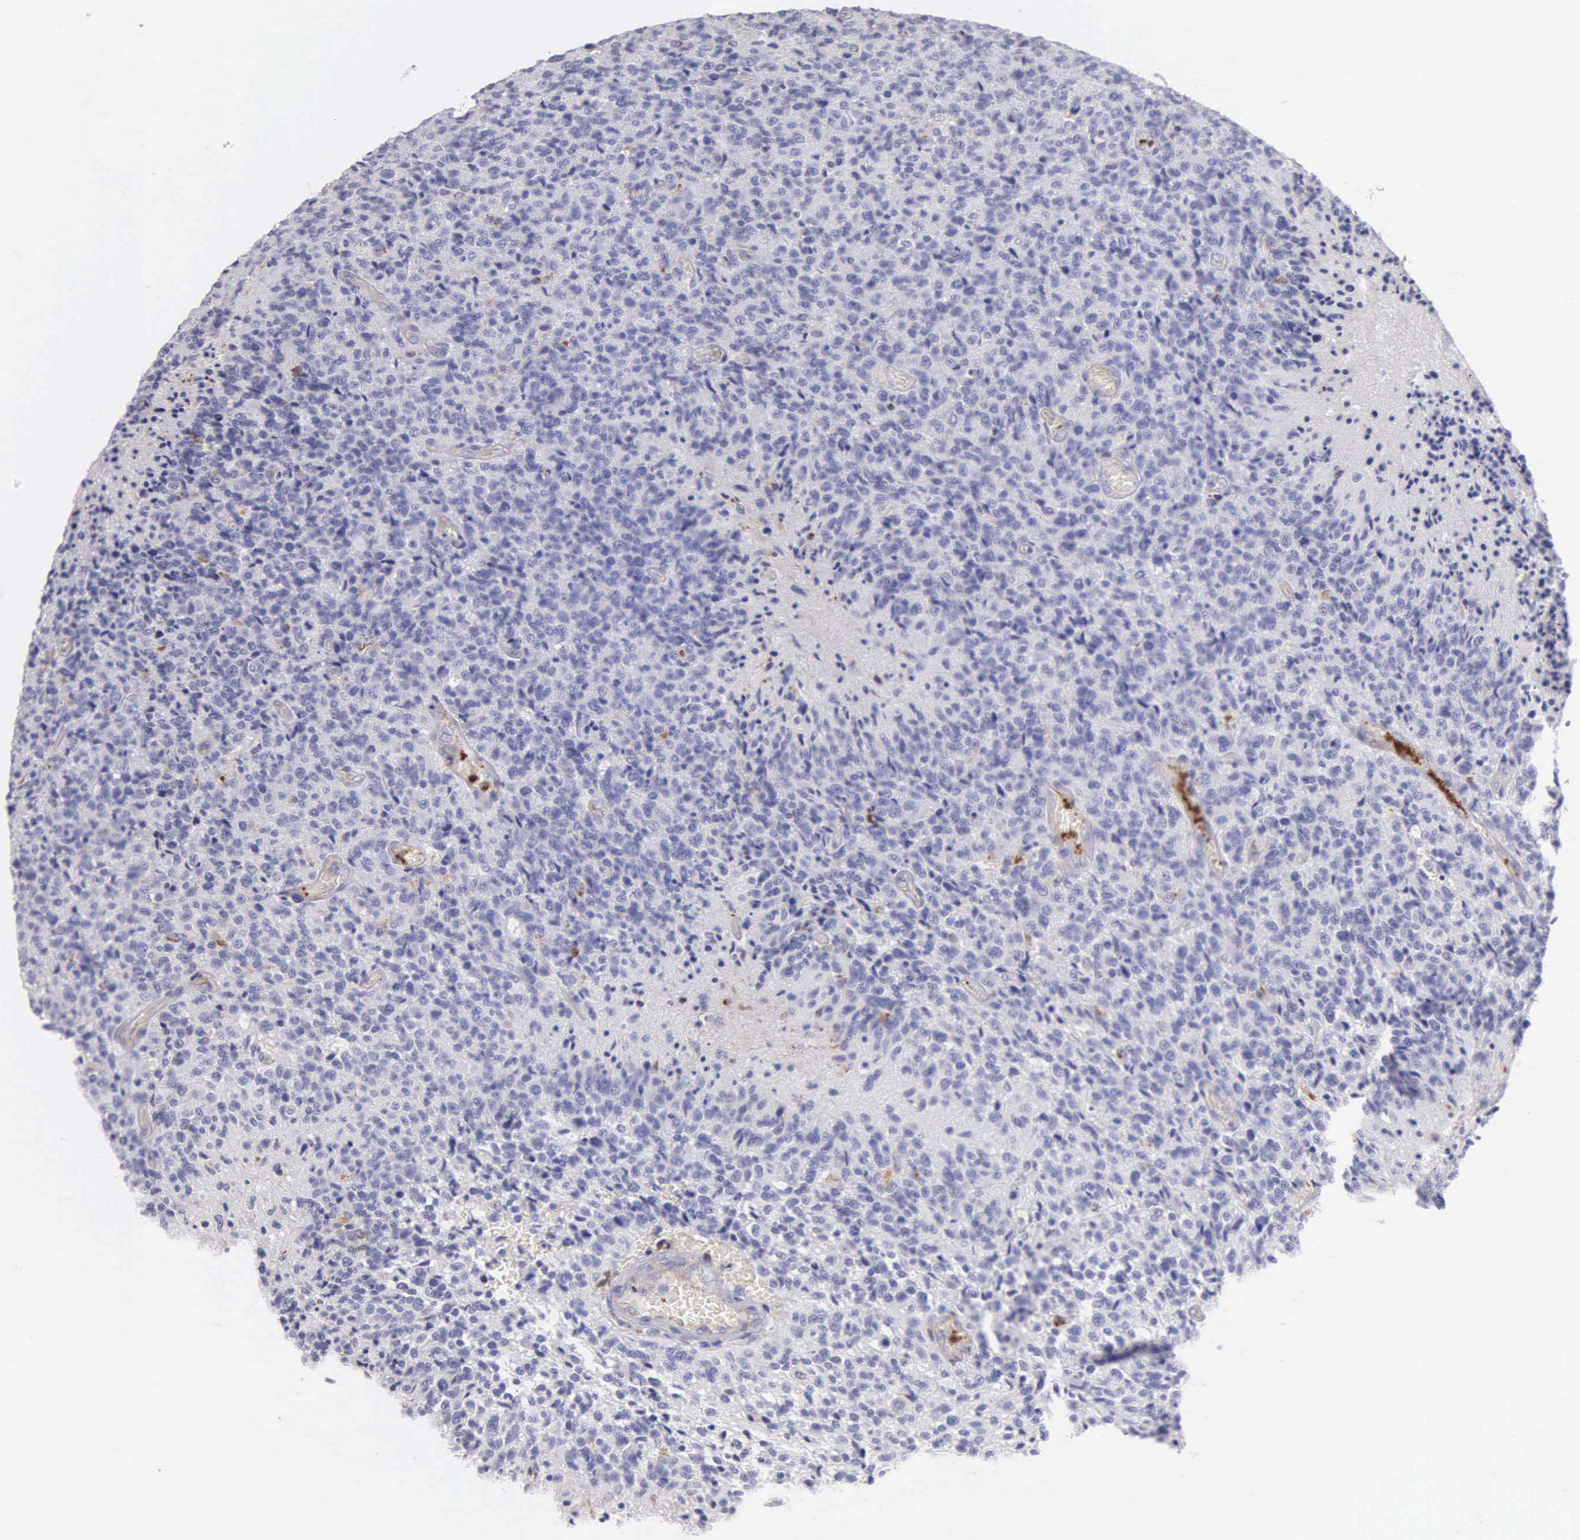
{"staining": {"intensity": "negative", "quantity": "none", "location": "none"}, "tissue": "glioma", "cell_type": "Tumor cells", "image_type": "cancer", "snomed": [{"axis": "morphology", "description": "Glioma, malignant, High grade"}, {"axis": "topography", "description": "Brain"}], "caption": "The histopathology image shows no significant staining in tumor cells of malignant glioma (high-grade). Brightfield microscopy of IHC stained with DAB (brown) and hematoxylin (blue), captured at high magnification.", "gene": "SRGN", "patient": {"sex": "male", "age": 36}}